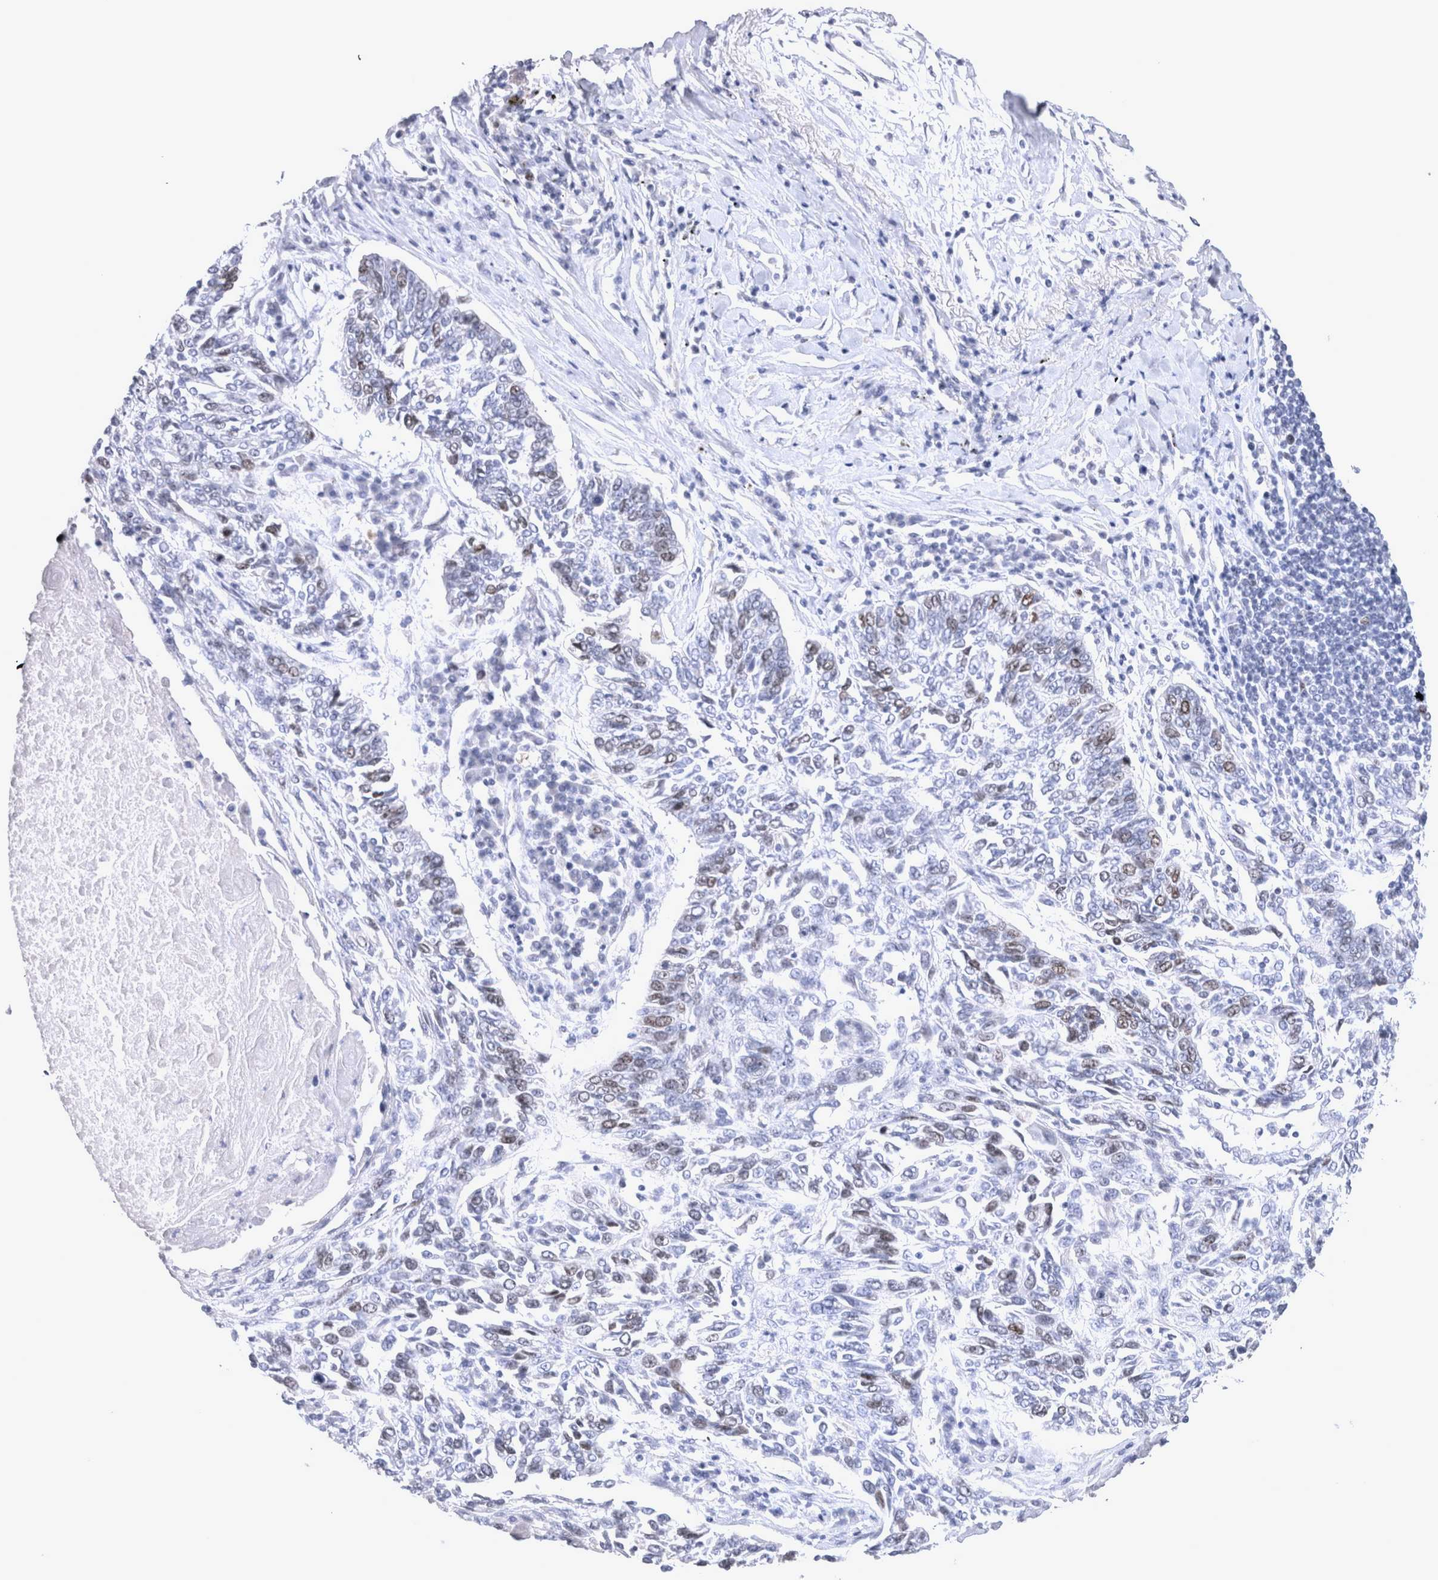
{"staining": {"intensity": "weak", "quantity": "25%-75%", "location": "nuclear"}, "tissue": "lung cancer", "cell_type": "Tumor cells", "image_type": "cancer", "snomed": [{"axis": "morphology", "description": "Normal tissue, NOS"}, {"axis": "morphology", "description": "Squamous cell carcinoma, NOS"}, {"axis": "topography", "description": "Cartilage tissue"}, {"axis": "topography", "description": "Bronchus"}, {"axis": "topography", "description": "Lung"}], "caption": "Lung cancer stained with a protein marker reveals weak staining in tumor cells.", "gene": "KIF18B", "patient": {"sex": "female", "age": 49}}